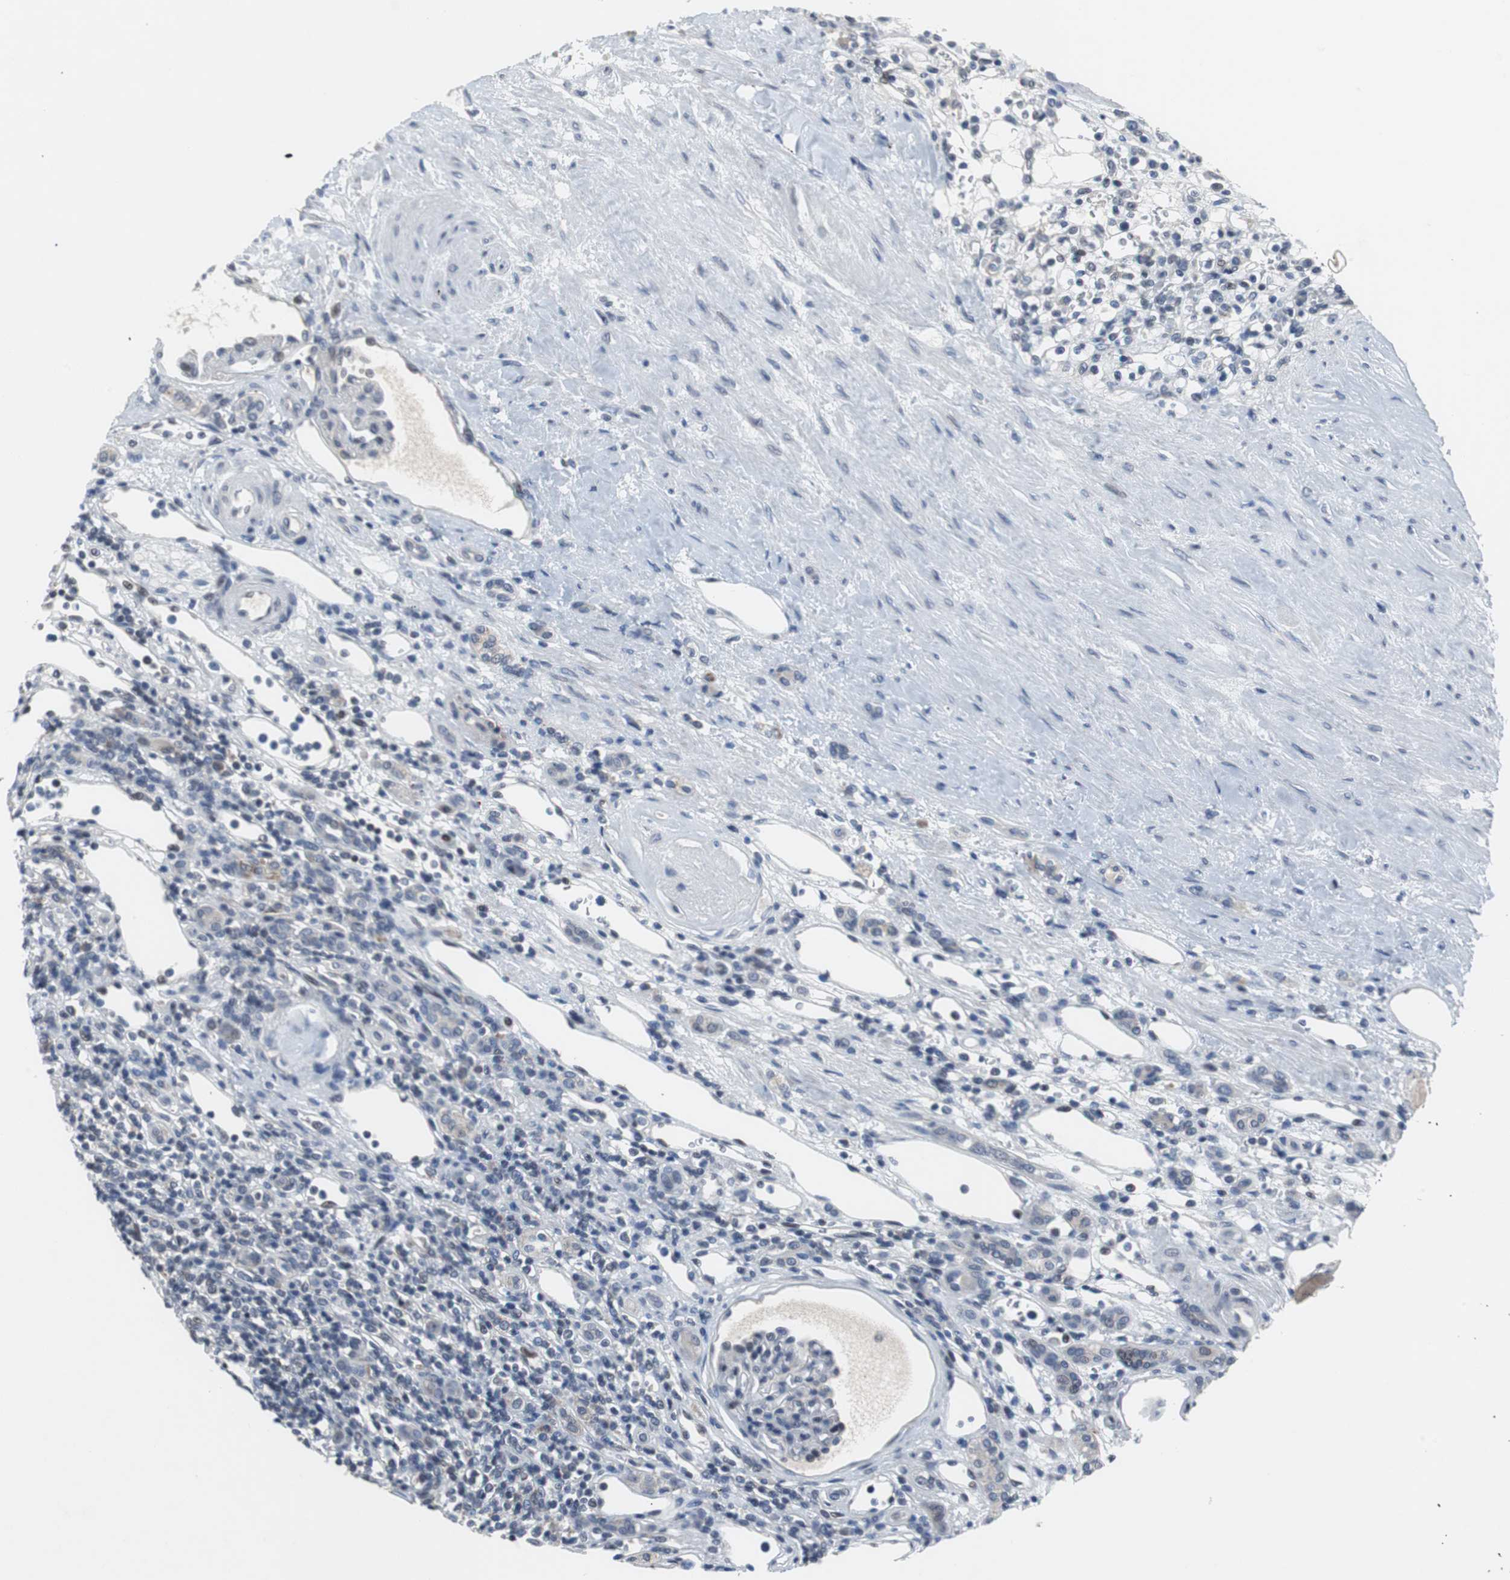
{"staining": {"intensity": "negative", "quantity": "none", "location": "none"}, "tissue": "renal cancer", "cell_type": "Tumor cells", "image_type": "cancer", "snomed": [{"axis": "morphology", "description": "Normal tissue, NOS"}, {"axis": "morphology", "description": "Adenocarcinoma, NOS"}, {"axis": "topography", "description": "Kidney"}], "caption": "DAB (3,3'-diaminobenzidine) immunohistochemical staining of renal adenocarcinoma displays no significant positivity in tumor cells.", "gene": "TP63", "patient": {"sex": "female", "age": 55}}